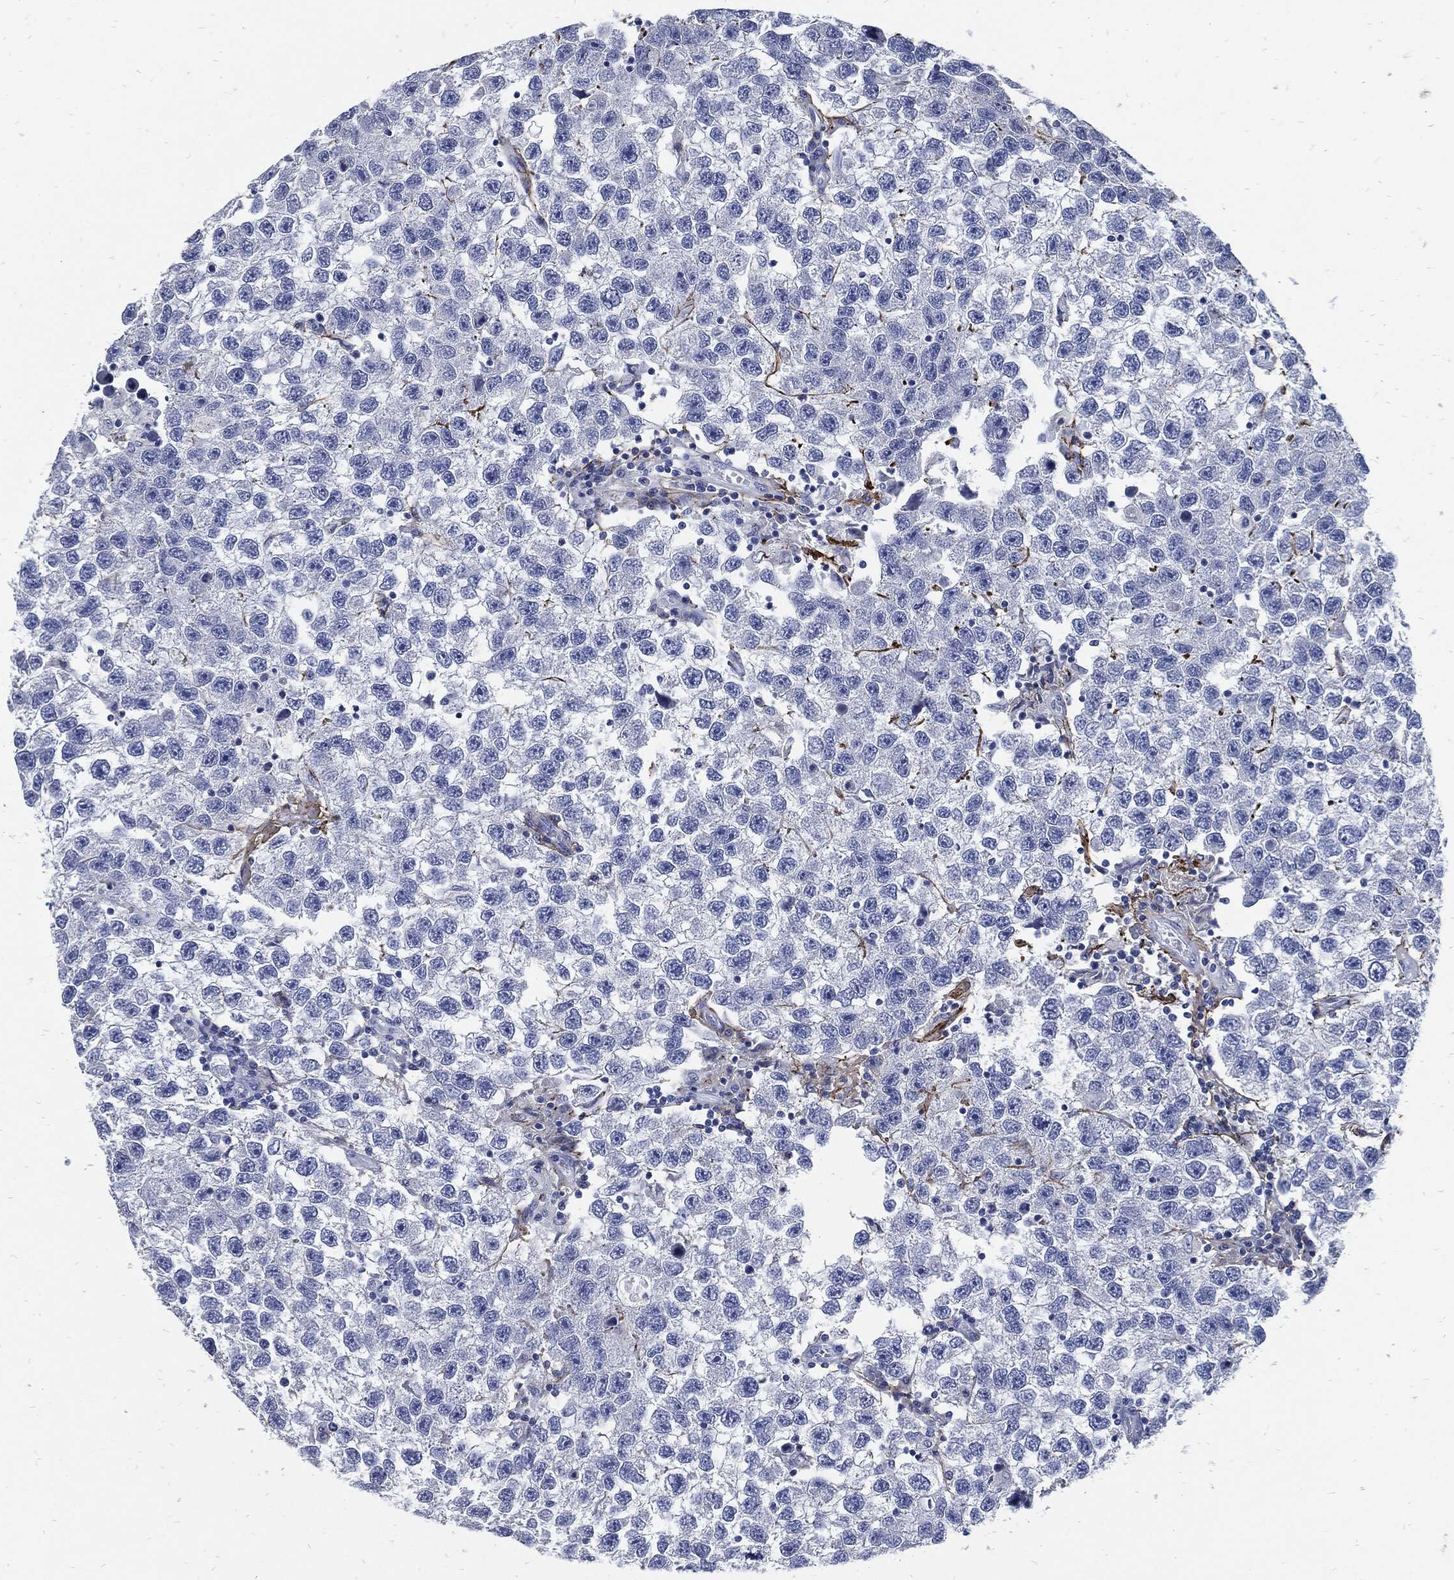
{"staining": {"intensity": "negative", "quantity": "none", "location": "none"}, "tissue": "testis cancer", "cell_type": "Tumor cells", "image_type": "cancer", "snomed": [{"axis": "morphology", "description": "Seminoma, NOS"}, {"axis": "topography", "description": "Testis"}], "caption": "The image displays no significant expression in tumor cells of testis cancer (seminoma).", "gene": "FBN1", "patient": {"sex": "male", "age": 26}}